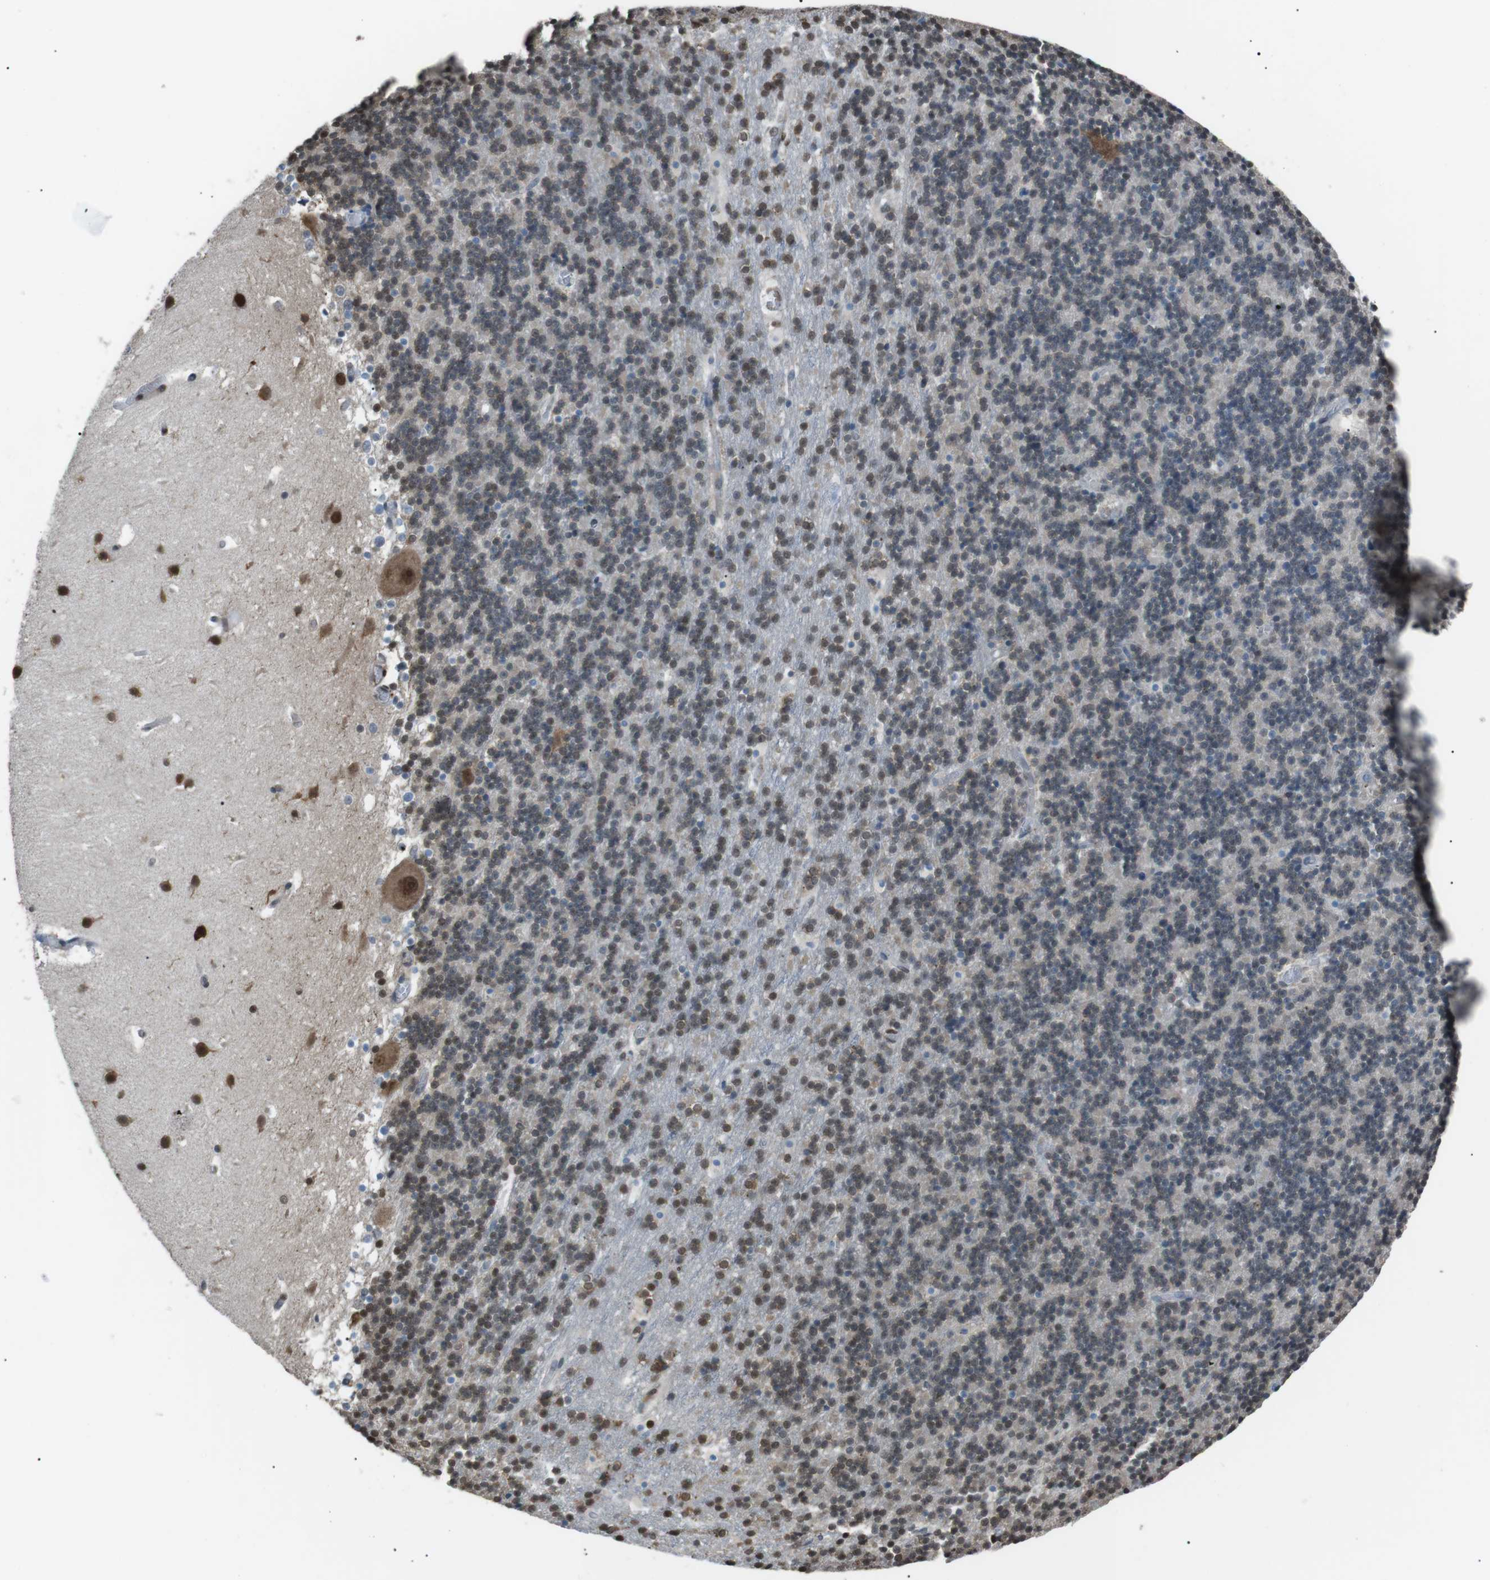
{"staining": {"intensity": "weak", "quantity": "25%-75%", "location": "nuclear"}, "tissue": "cerebellum", "cell_type": "Cells in granular layer", "image_type": "normal", "snomed": [{"axis": "morphology", "description": "Normal tissue, NOS"}, {"axis": "topography", "description": "Cerebellum"}], "caption": "This micrograph exhibits immunohistochemistry (IHC) staining of unremarkable cerebellum, with low weak nuclear positivity in about 25%-75% of cells in granular layer.", "gene": "SRPK2", "patient": {"sex": "male", "age": 45}}